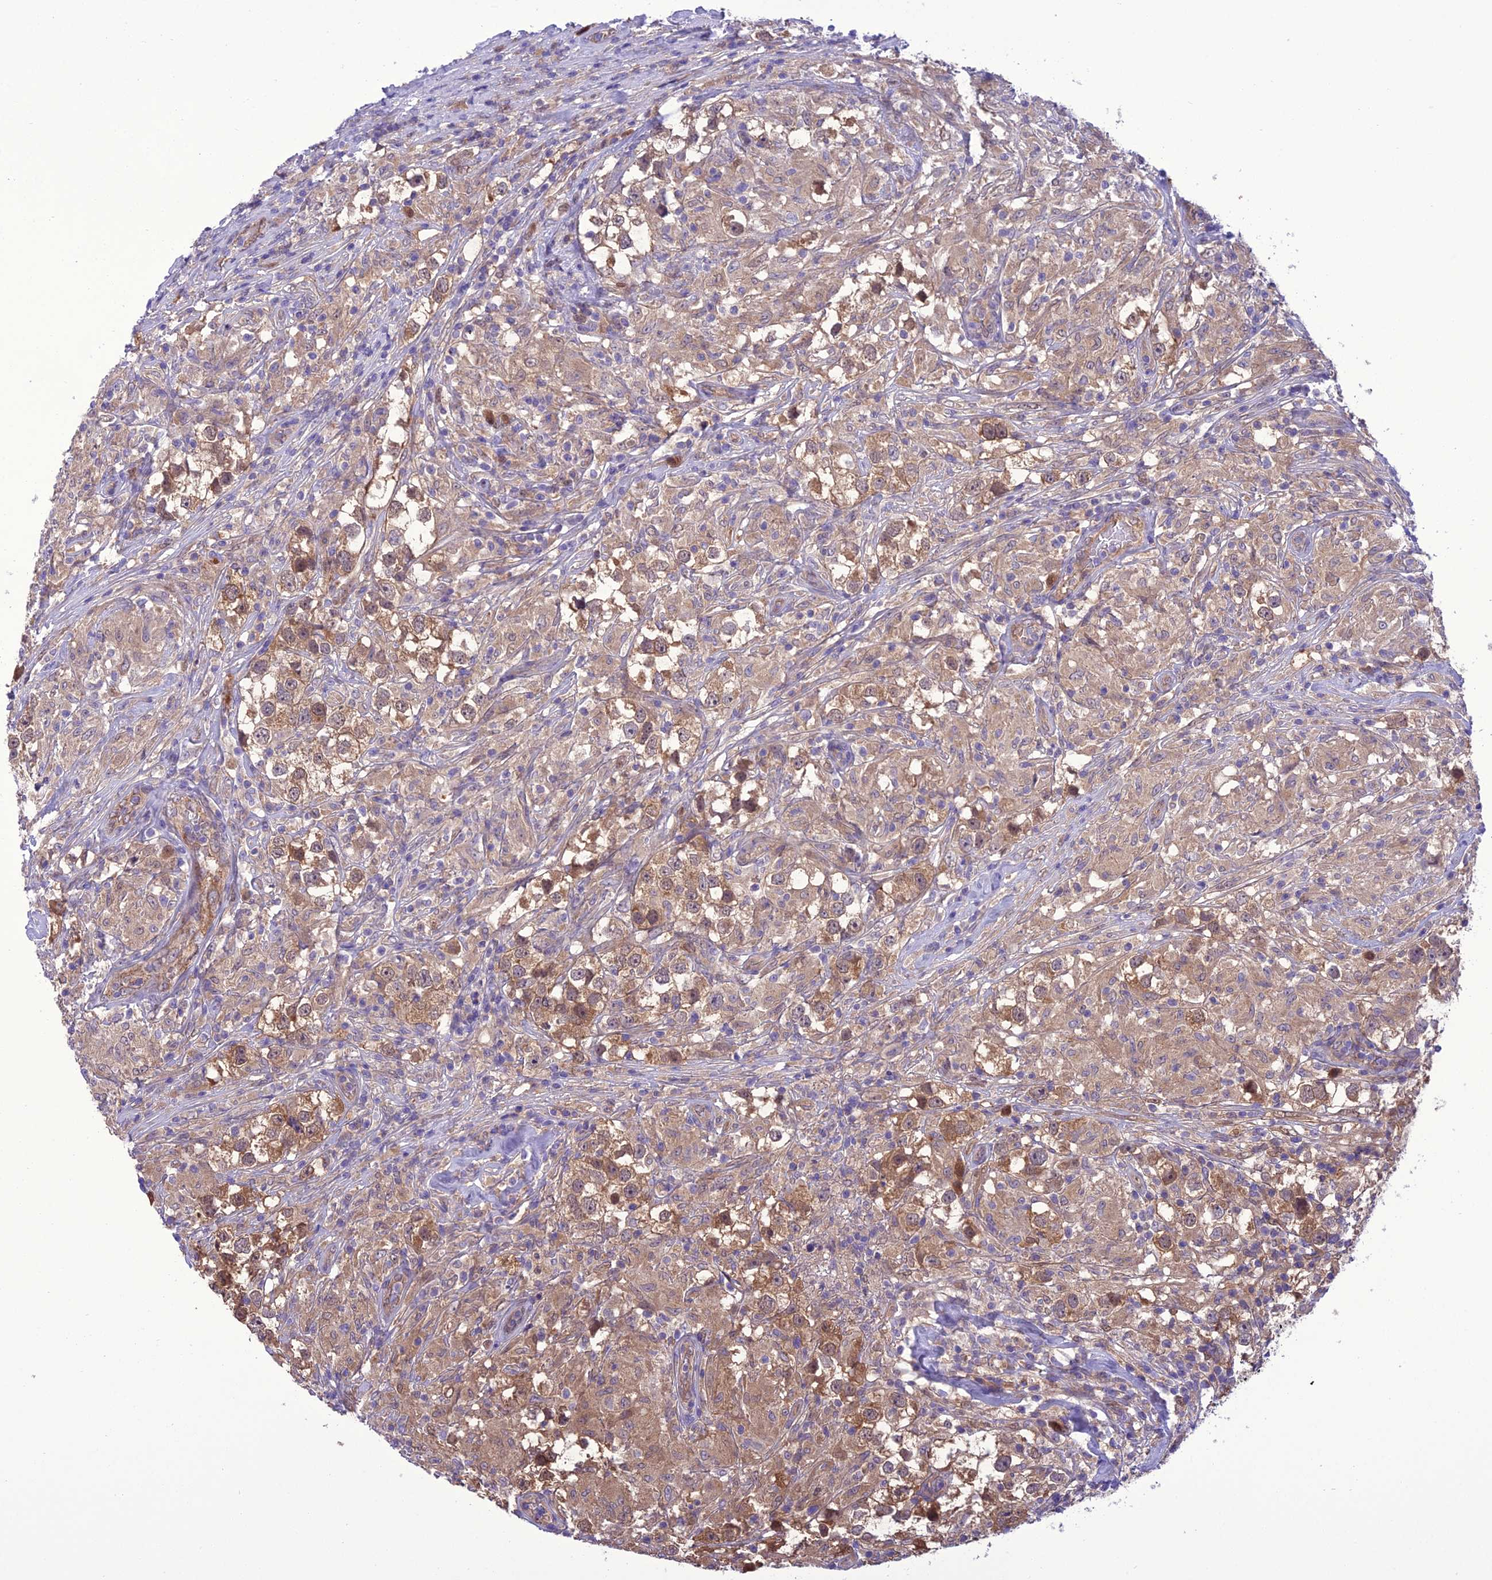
{"staining": {"intensity": "moderate", "quantity": ">75%", "location": "cytoplasmic/membranous"}, "tissue": "testis cancer", "cell_type": "Tumor cells", "image_type": "cancer", "snomed": [{"axis": "morphology", "description": "Seminoma, NOS"}, {"axis": "topography", "description": "Testis"}], "caption": "A high-resolution micrograph shows IHC staining of testis cancer (seminoma), which shows moderate cytoplasmic/membranous staining in about >75% of tumor cells.", "gene": "BORCS6", "patient": {"sex": "male", "age": 46}}